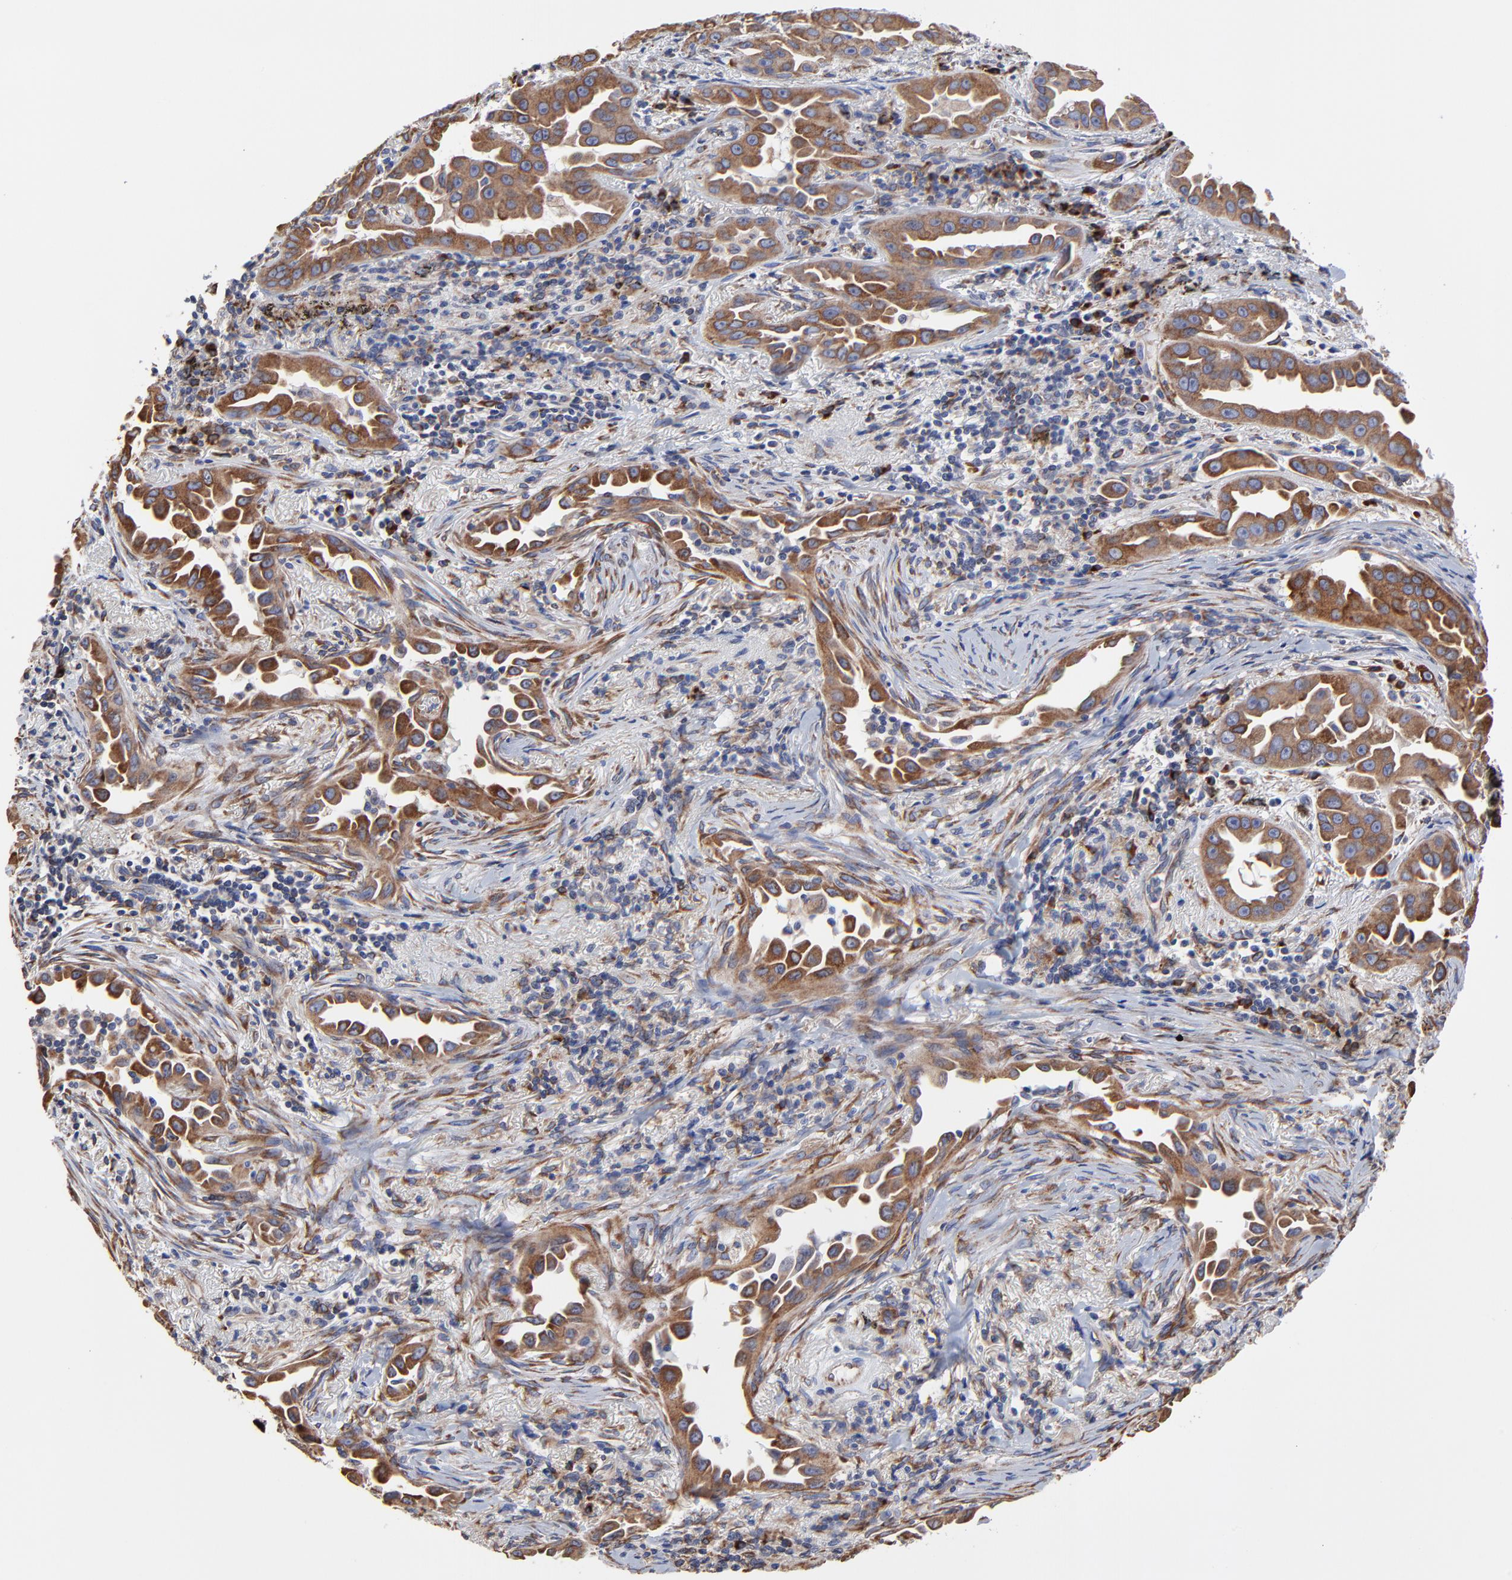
{"staining": {"intensity": "strong", "quantity": ">75%", "location": "cytoplasmic/membranous"}, "tissue": "lung cancer", "cell_type": "Tumor cells", "image_type": "cancer", "snomed": [{"axis": "morphology", "description": "Normal tissue, NOS"}, {"axis": "morphology", "description": "Adenocarcinoma, NOS"}, {"axis": "topography", "description": "Bronchus"}], "caption": "A high-resolution micrograph shows IHC staining of adenocarcinoma (lung), which reveals strong cytoplasmic/membranous positivity in about >75% of tumor cells. (Brightfield microscopy of DAB IHC at high magnification).", "gene": "LMAN1", "patient": {"sex": "male", "age": 68}}